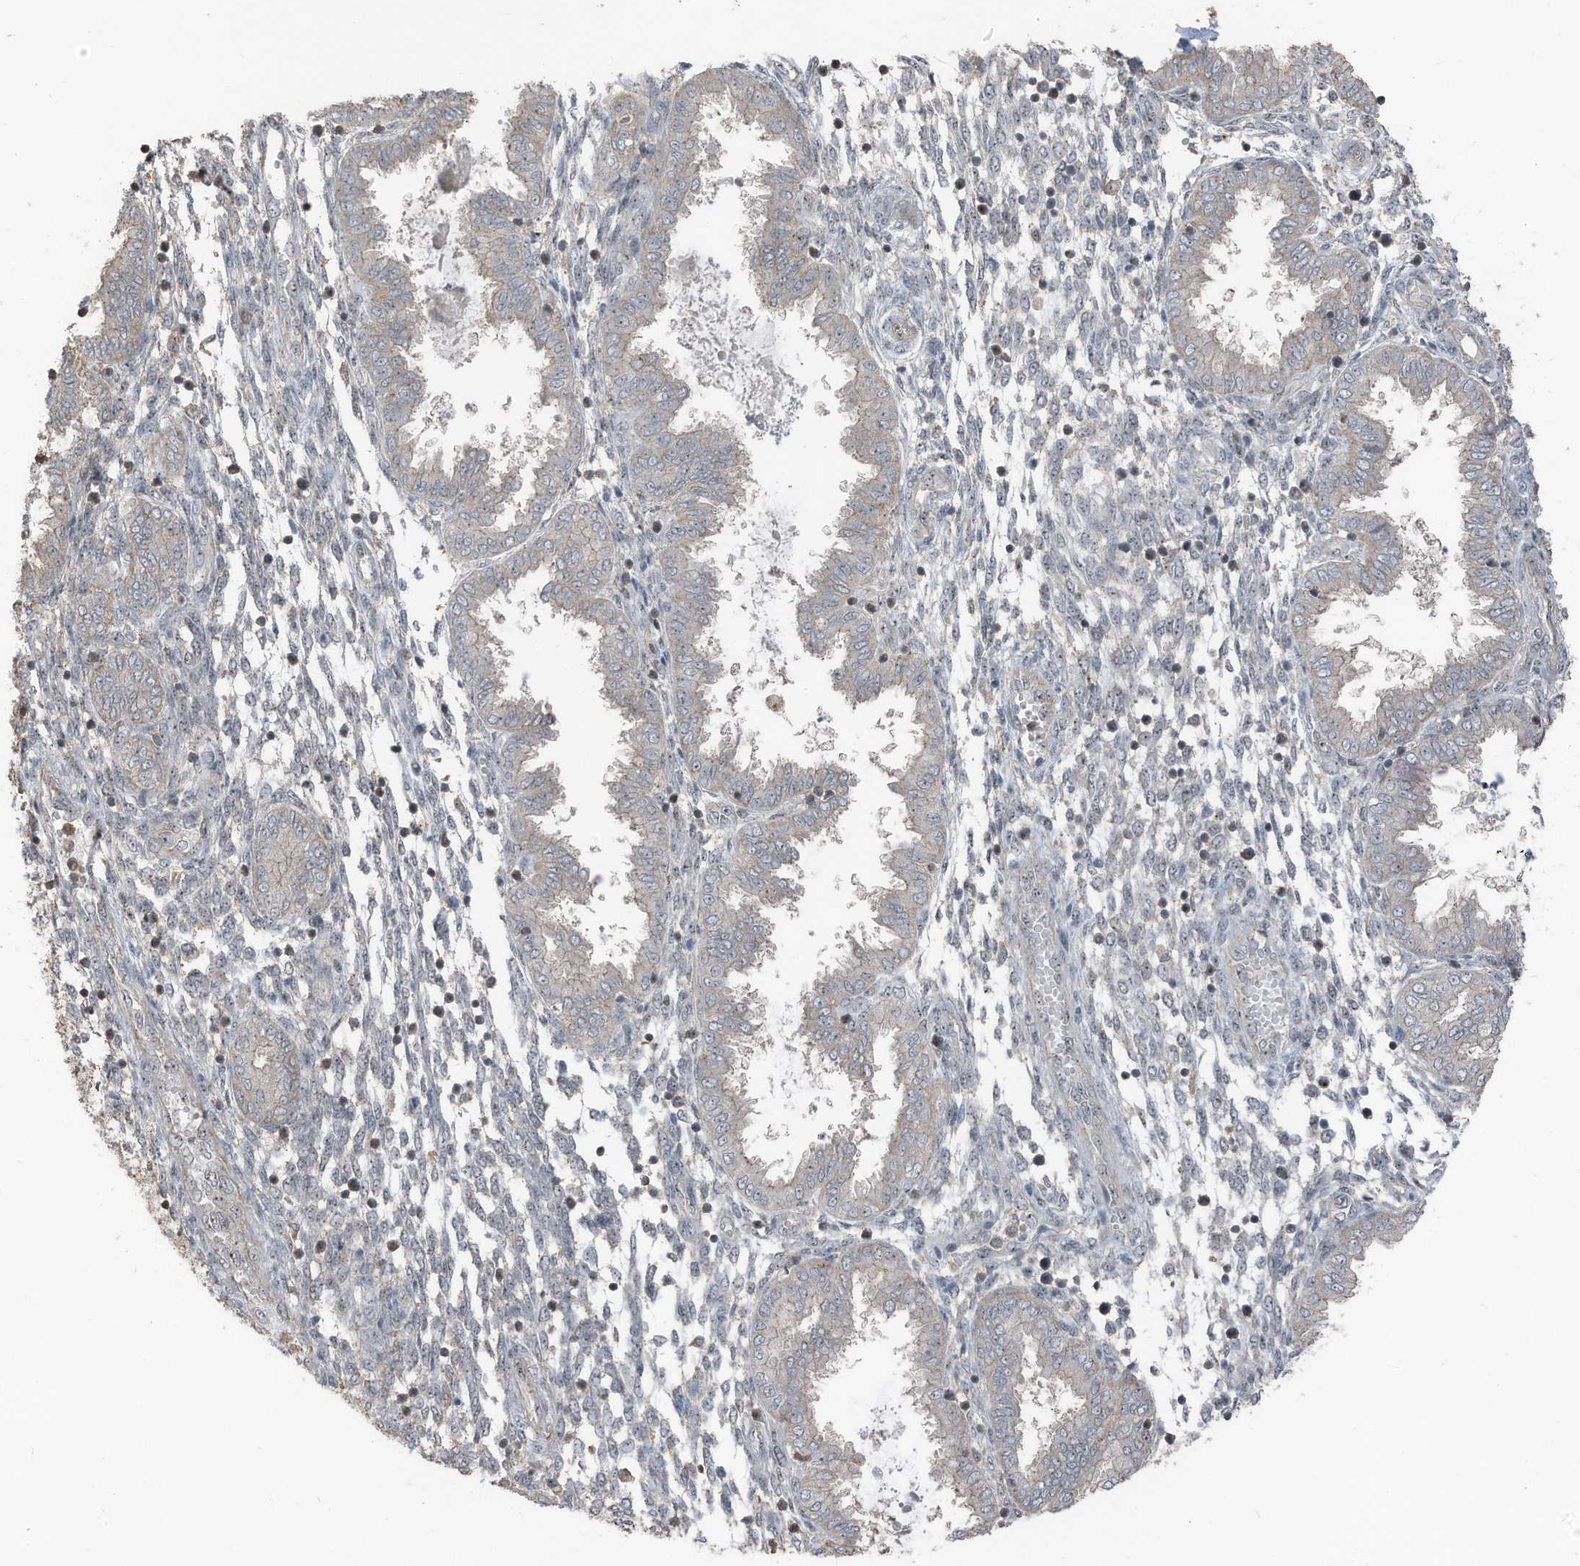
{"staining": {"intensity": "moderate", "quantity": "25%-75%", "location": "nuclear"}, "tissue": "endometrium", "cell_type": "Cells in endometrial stroma", "image_type": "normal", "snomed": [{"axis": "morphology", "description": "Normal tissue, NOS"}, {"axis": "topography", "description": "Endometrium"}], "caption": "Immunohistochemical staining of unremarkable endometrium shows 25%-75% levels of moderate nuclear protein expression in approximately 25%-75% of cells in endometrial stroma. (Stains: DAB (3,3'-diaminobenzidine) in brown, nuclei in blue, Microscopy: brightfield microscopy at high magnification).", "gene": "UTP3", "patient": {"sex": "female", "age": 33}}